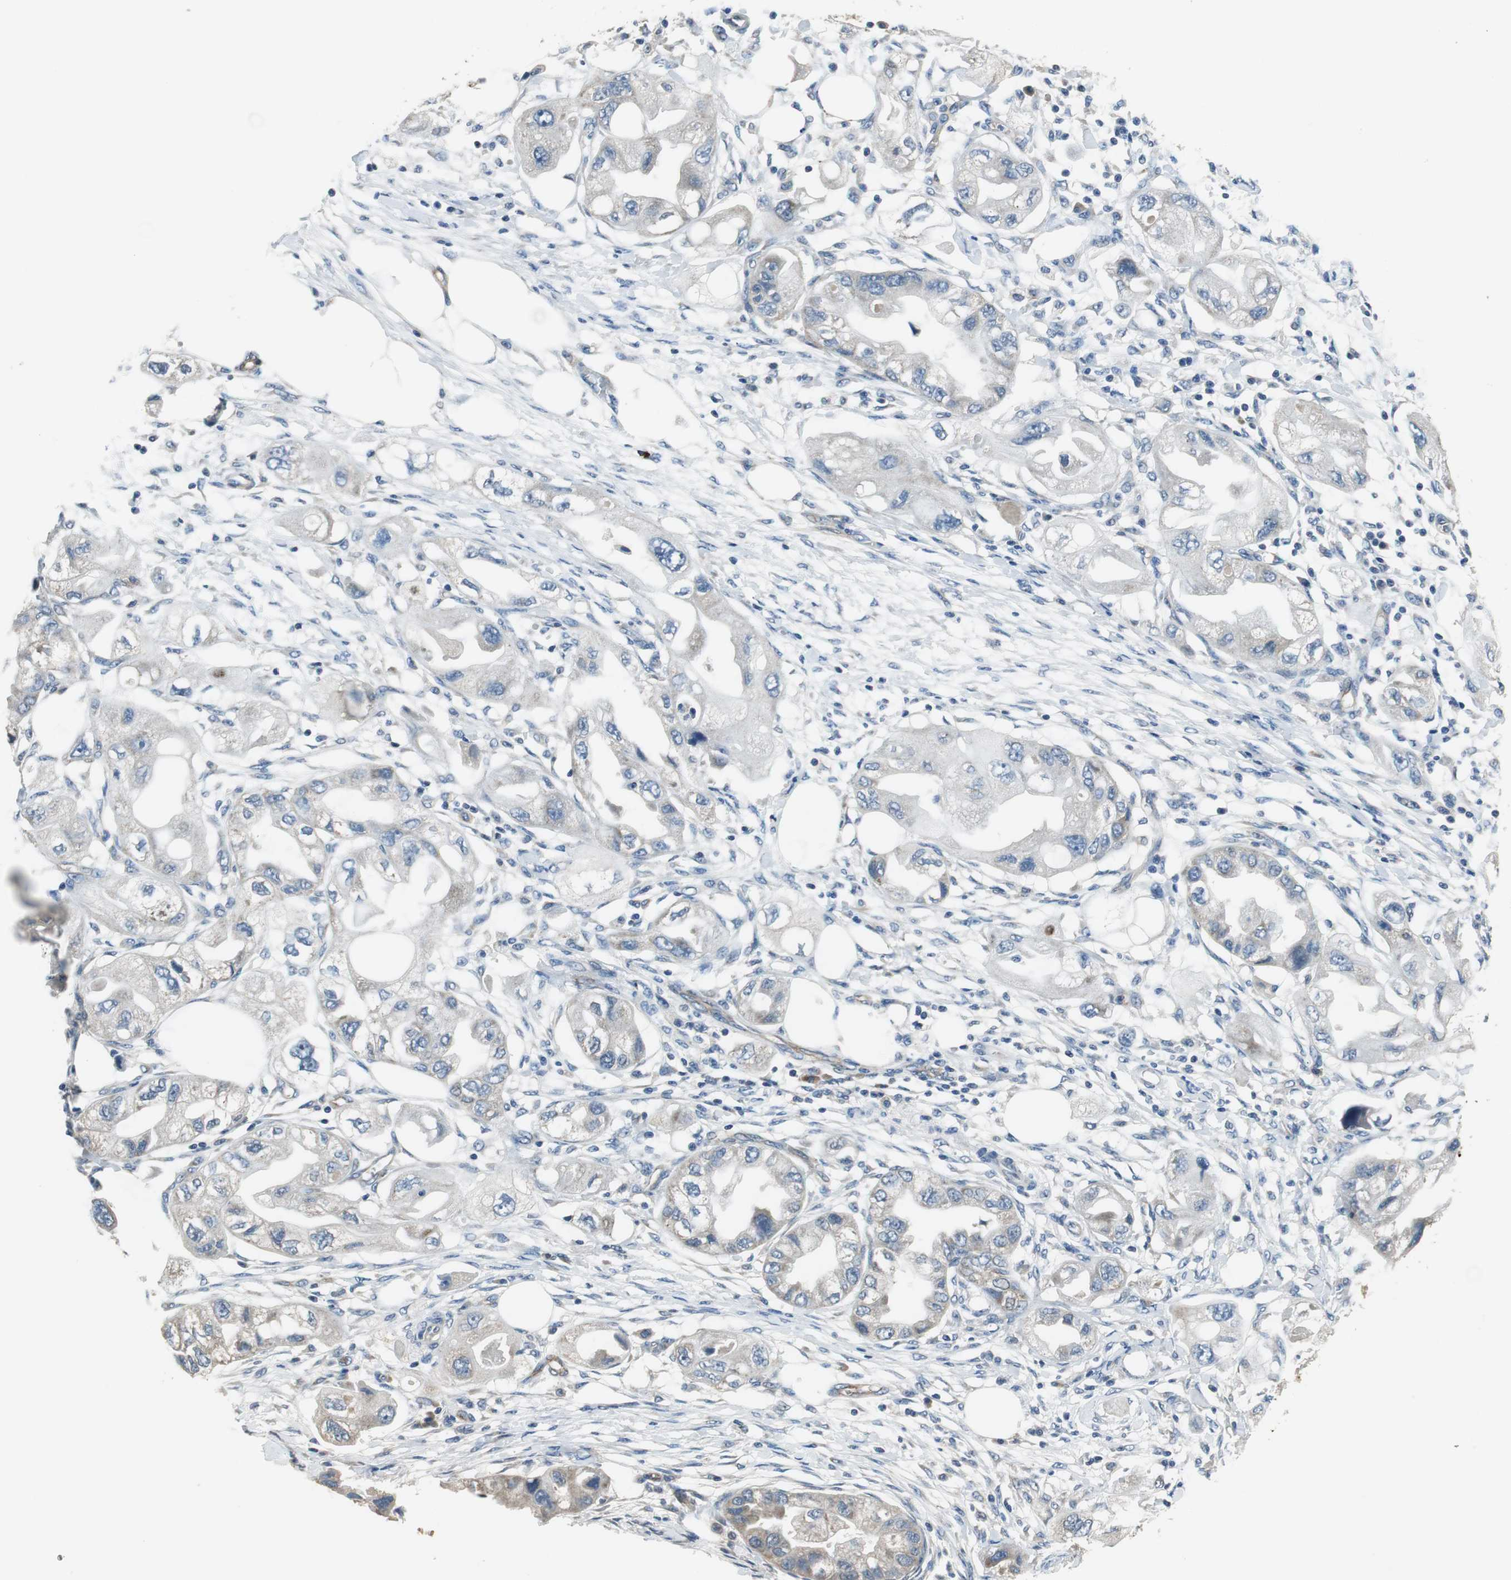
{"staining": {"intensity": "negative", "quantity": "none", "location": "none"}, "tissue": "endometrial cancer", "cell_type": "Tumor cells", "image_type": "cancer", "snomed": [{"axis": "morphology", "description": "Adenocarcinoma, NOS"}, {"axis": "topography", "description": "Endometrium"}], "caption": "Human adenocarcinoma (endometrial) stained for a protein using immunohistochemistry (IHC) displays no positivity in tumor cells.", "gene": "MTIF2", "patient": {"sex": "female", "age": 67}}